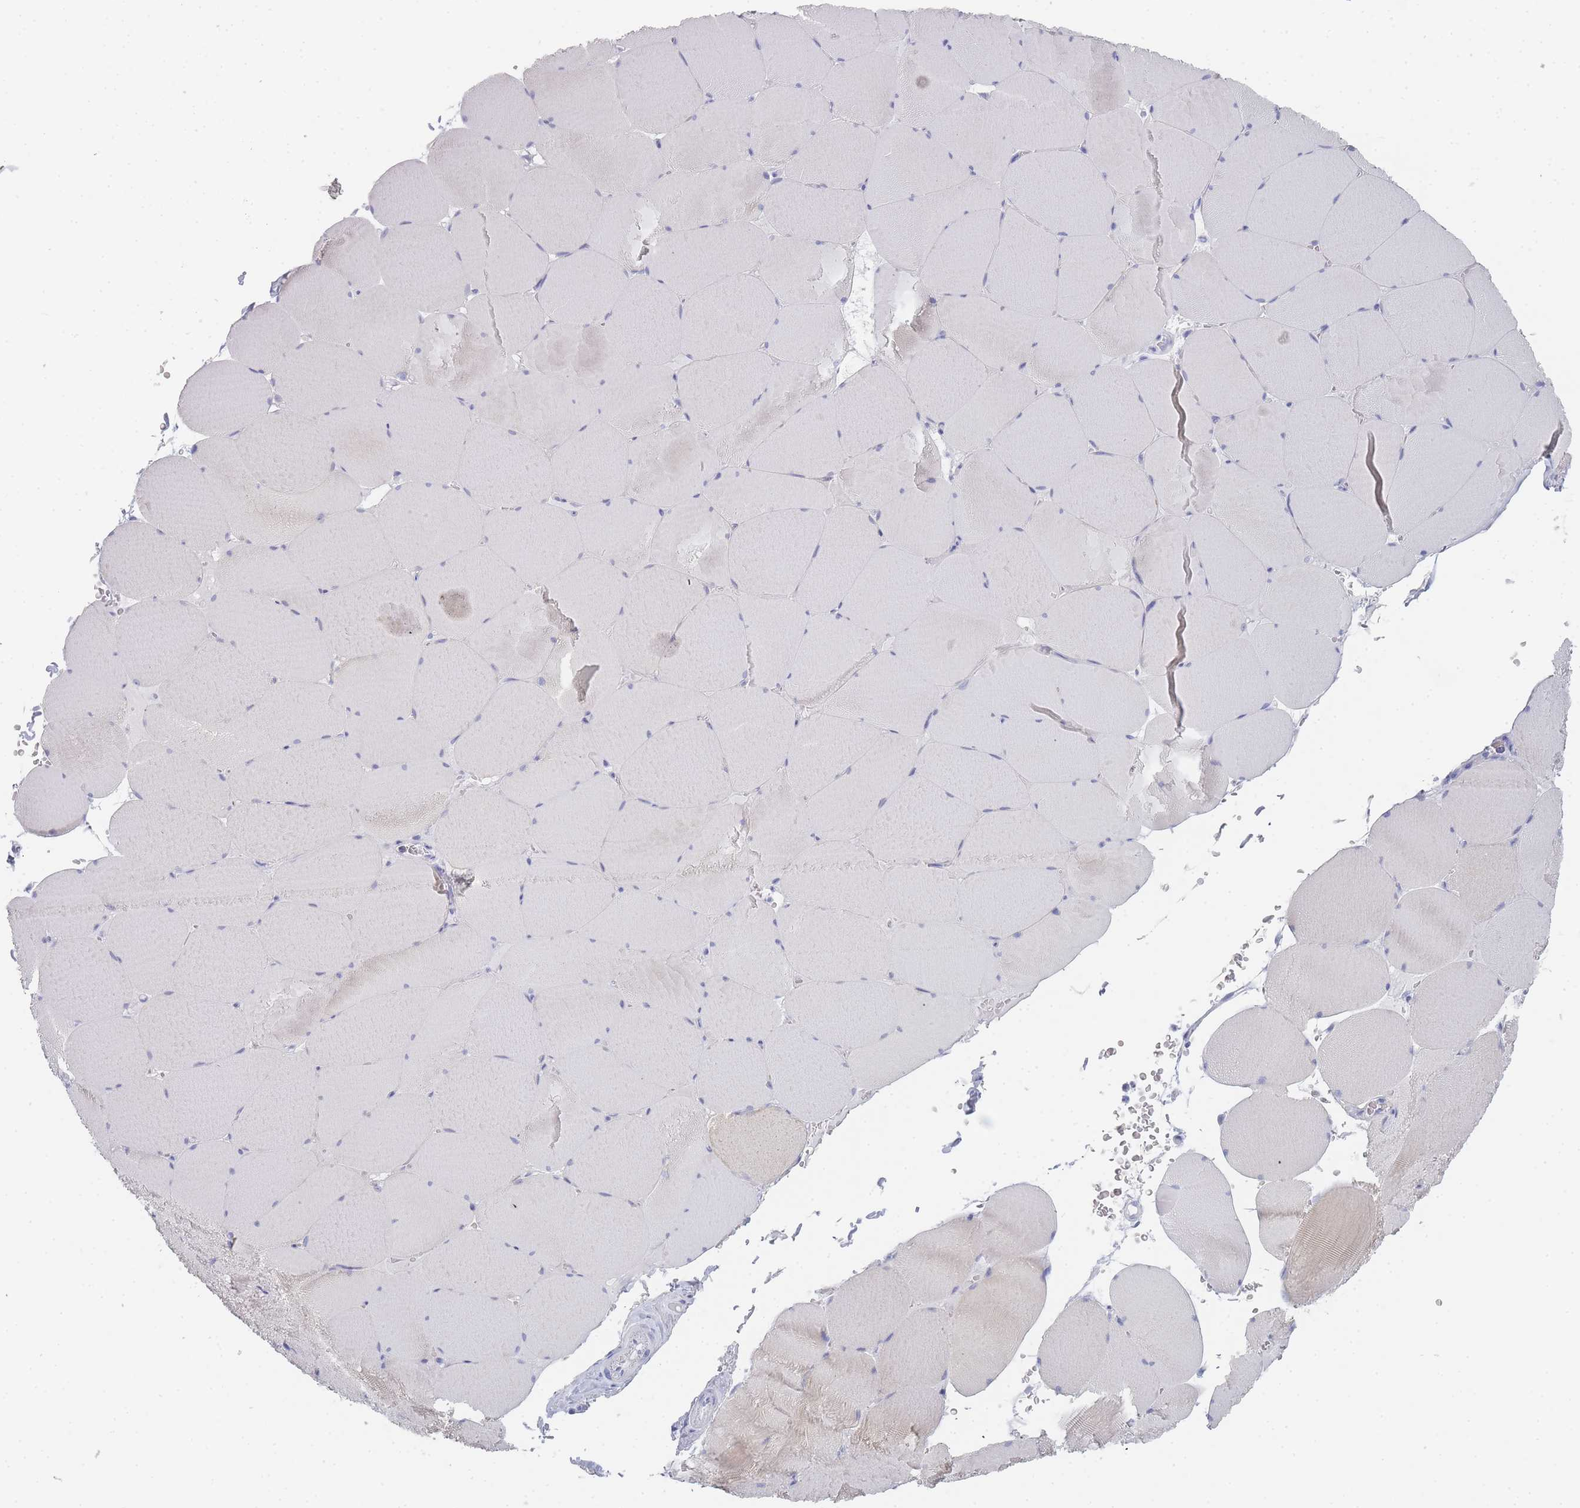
{"staining": {"intensity": "weak", "quantity": "25%-75%", "location": "cytoplasmic/membranous"}, "tissue": "skeletal muscle", "cell_type": "Myocytes", "image_type": "normal", "snomed": [{"axis": "morphology", "description": "Normal tissue, NOS"}, {"axis": "topography", "description": "Skeletal muscle"}, {"axis": "topography", "description": "Head-Neck"}], "caption": "This image displays IHC staining of benign skeletal muscle, with low weak cytoplasmic/membranous staining in approximately 25%-75% of myocytes.", "gene": "IMPG1", "patient": {"sex": "male", "age": 66}}